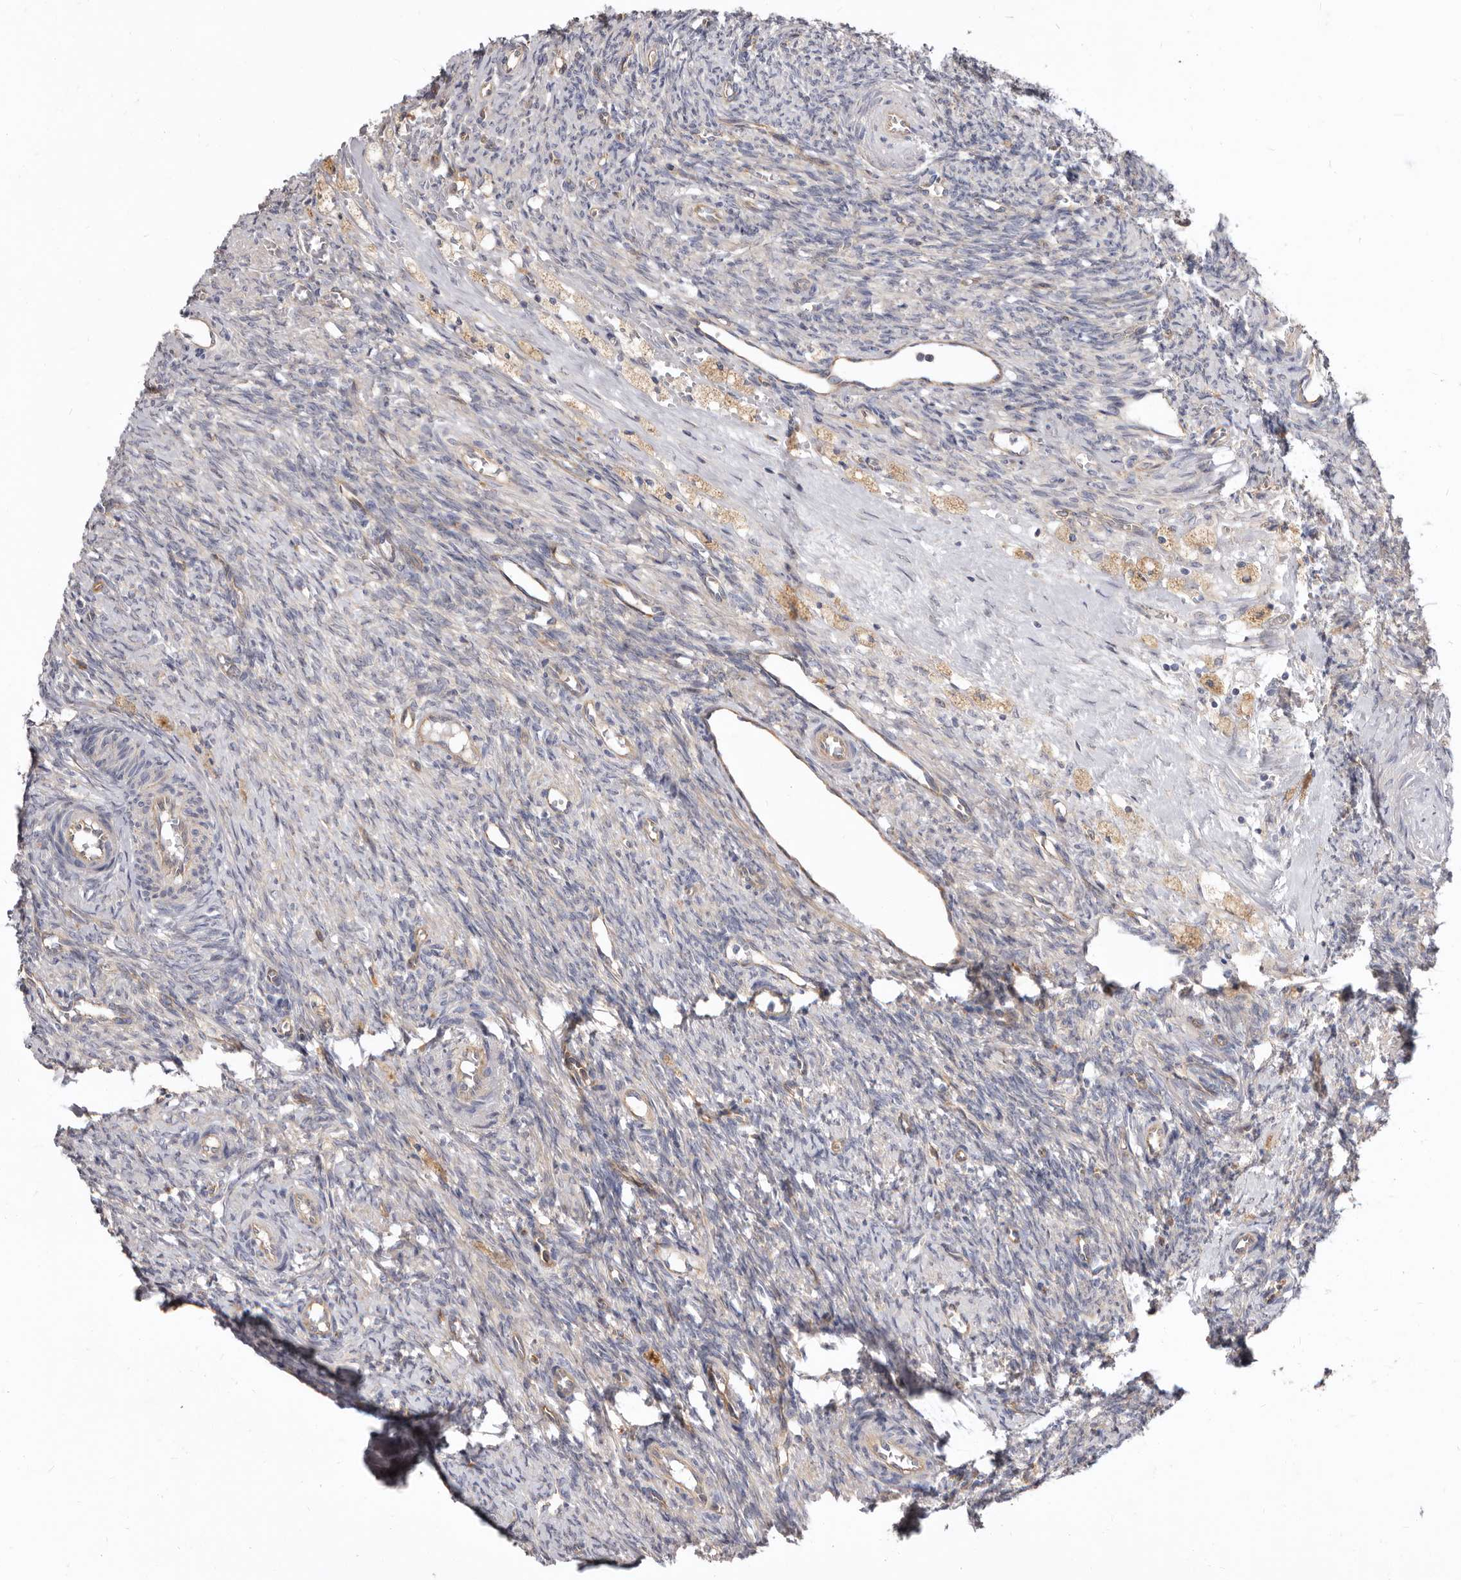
{"staining": {"intensity": "weak", "quantity": "25%-75%", "location": "cytoplasmic/membranous"}, "tissue": "ovary", "cell_type": "Follicle cells", "image_type": "normal", "snomed": [{"axis": "morphology", "description": "Normal tissue, NOS"}, {"axis": "topography", "description": "Ovary"}], "caption": "This histopathology image reveals immunohistochemistry staining of benign human ovary, with low weak cytoplasmic/membranous staining in approximately 25%-75% of follicle cells.", "gene": "FMO2", "patient": {"sex": "female", "age": 41}}